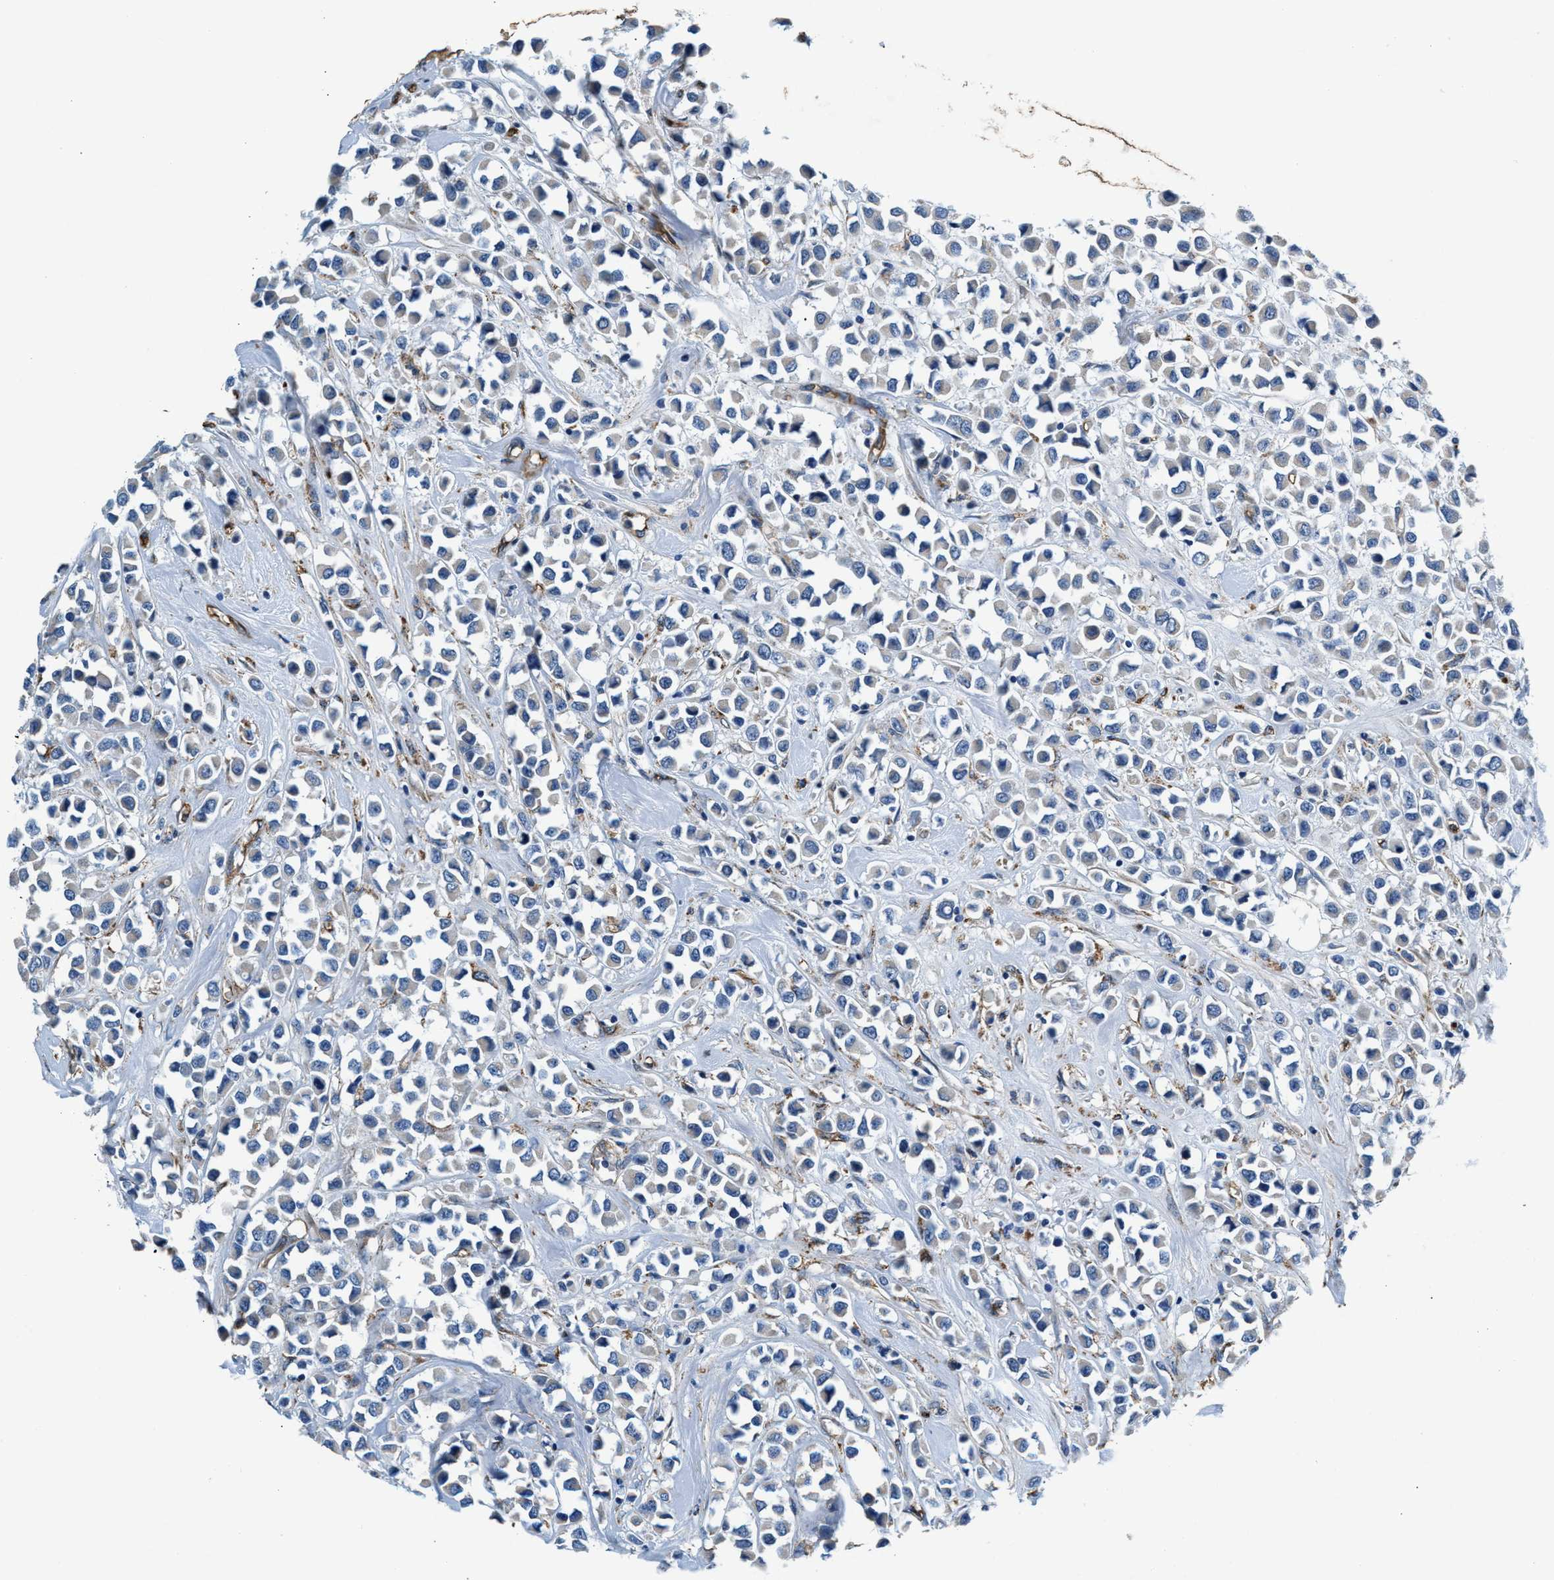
{"staining": {"intensity": "negative", "quantity": "none", "location": "none"}, "tissue": "breast cancer", "cell_type": "Tumor cells", "image_type": "cancer", "snomed": [{"axis": "morphology", "description": "Duct carcinoma"}, {"axis": "topography", "description": "Breast"}], "caption": "Tumor cells show no significant positivity in invasive ductal carcinoma (breast).", "gene": "PRTFDC1", "patient": {"sex": "female", "age": 61}}